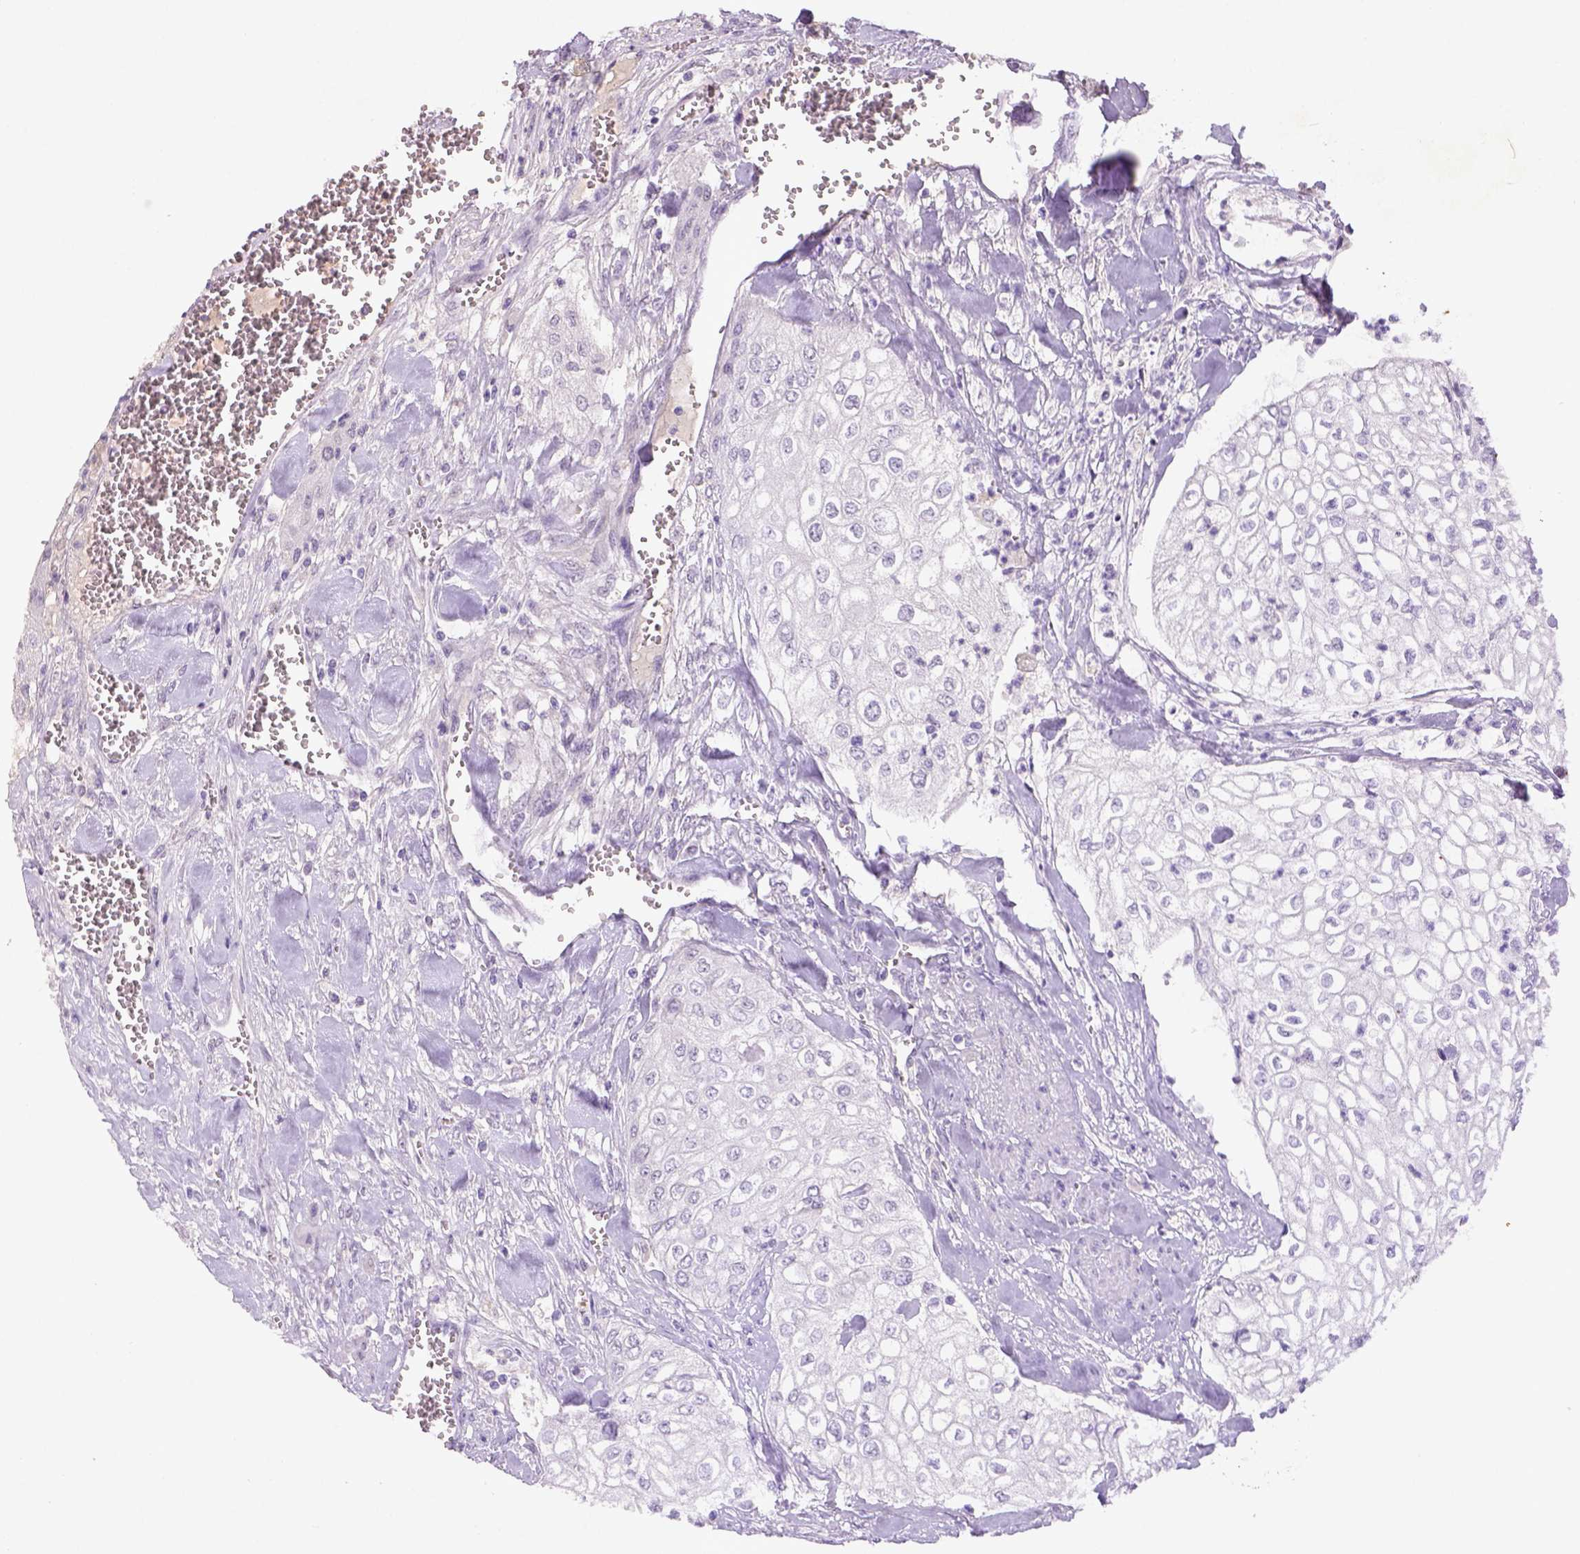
{"staining": {"intensity": "negative", "quantity": "none", "location": "none"}, "tissue": "urothelial cancer", "cell_type": "Tumor cells", "image_type": "cancer", "snomed": [{"axis": "morphology", "description": "Urothelial carcinoma, High grade"}, {"axis": "topography", "description": "Urinary bladder"}], "caption": "IHC micrograph of neoplastic tissue: human urothelial carcinoma (high-grade) stained with DAB (3,3'-diaminobenzidine) demonstrates no significant protein staining in tumor cells.", "gene": "NLGN2", "patient": {"sex": "male", "age": 62}}